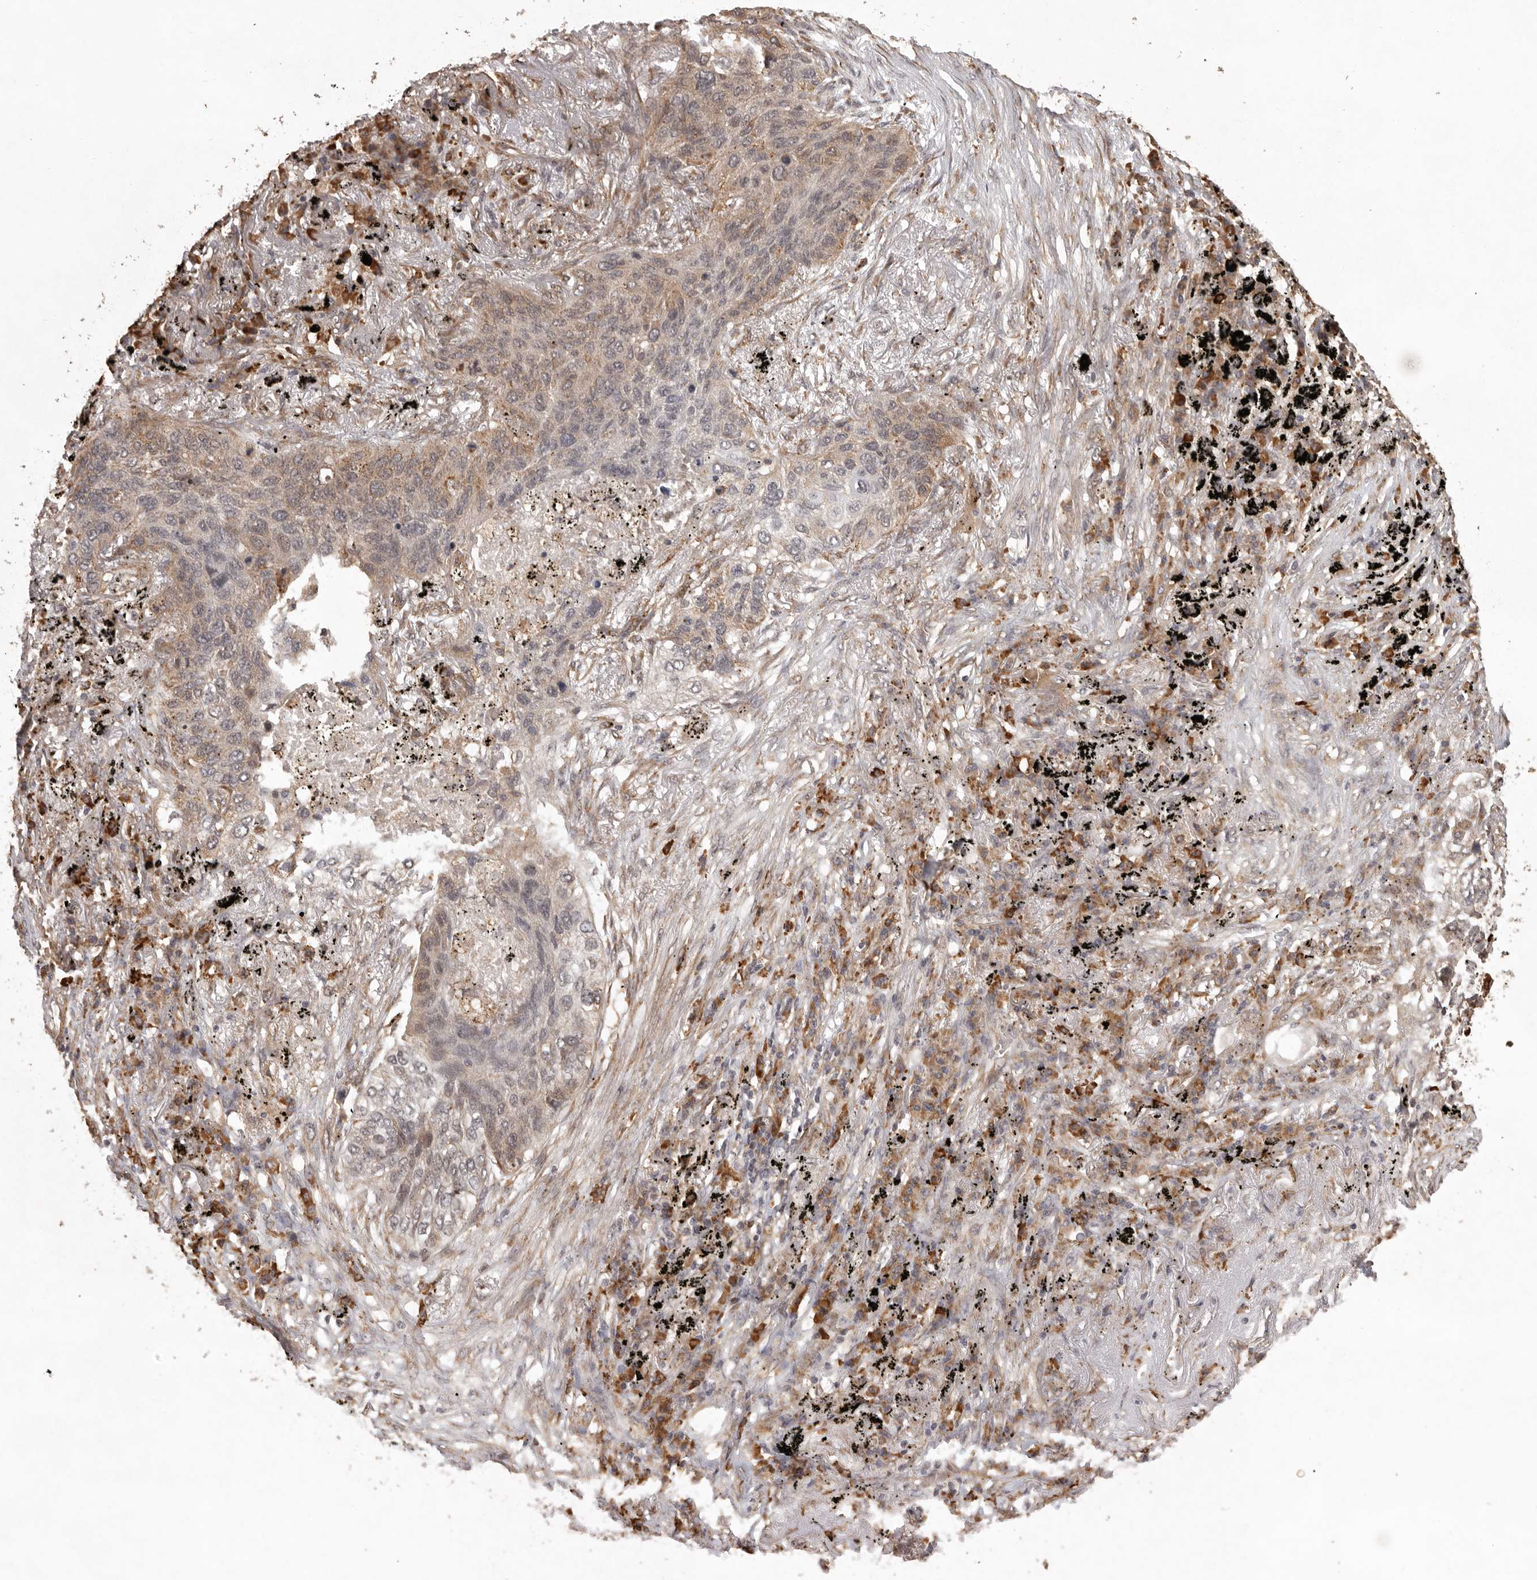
{"staining": {"intensity": "moderate", "quantity": ">75%", "location": "cytoplasmic/membranous"}, "tissue": "lung cancer", "cell_type": "Tumor cells", "image_type": "cancer", "snomed": [{"axis": "morphology", "description": "Squamous cell carcinoma, NOS"}, {"axis": "topography", "description": "Lung"}], "caption": "The photomicrograph reveals staining of lung cancer (squamous cell carcinoma), revealing moderate cytoplasmic/membranous protein expression (brown color) within tumor cells.", "gene": "ZNF83", "patient": {"sex": "female", "age": 63}}